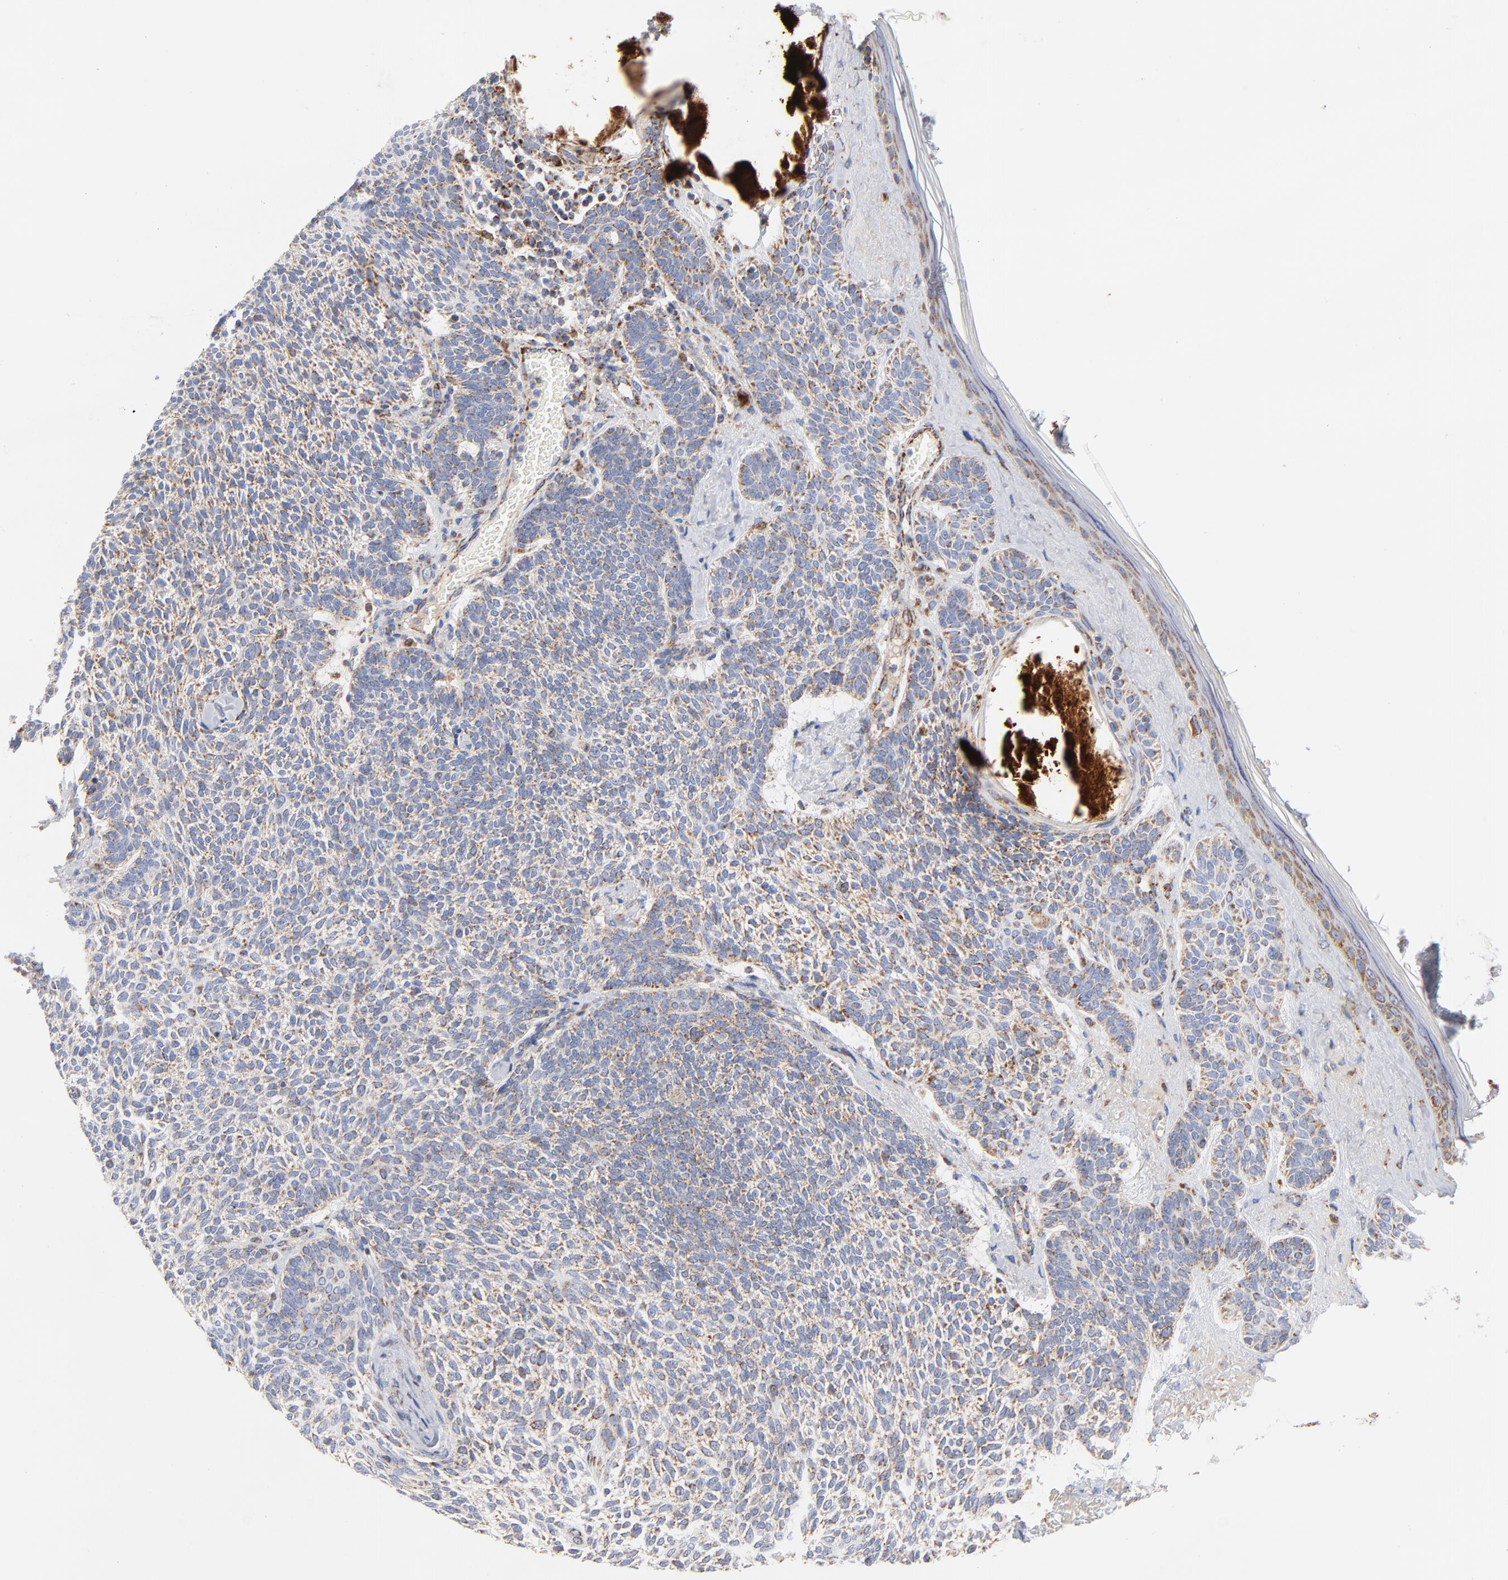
{"staining": {"intensity": "strong", "quantity": ">75%", "location": "cytoplasmic/membranous"}, "tissue": "skin cancer", "cell_type": "Tumor cells", "image_type": "cancer", "snomed": [{"axis": "morphology", "description": "Normal tissue, NOS"}, {"axis": "morphology", "description": "Basal cell carcinoma"}, {"axis": "topography", "description": "Skin"}], "caption": "Skin cancer stained with immunohistochemistry exhibits strong cytoplasmic/membranous positivity in about >75% of tumor cells. (DAB IHC, brown staining for protein, blue staining for nuclei).", "gene": "DIABLO", "patient": {"sex": "female", "age": 70}}